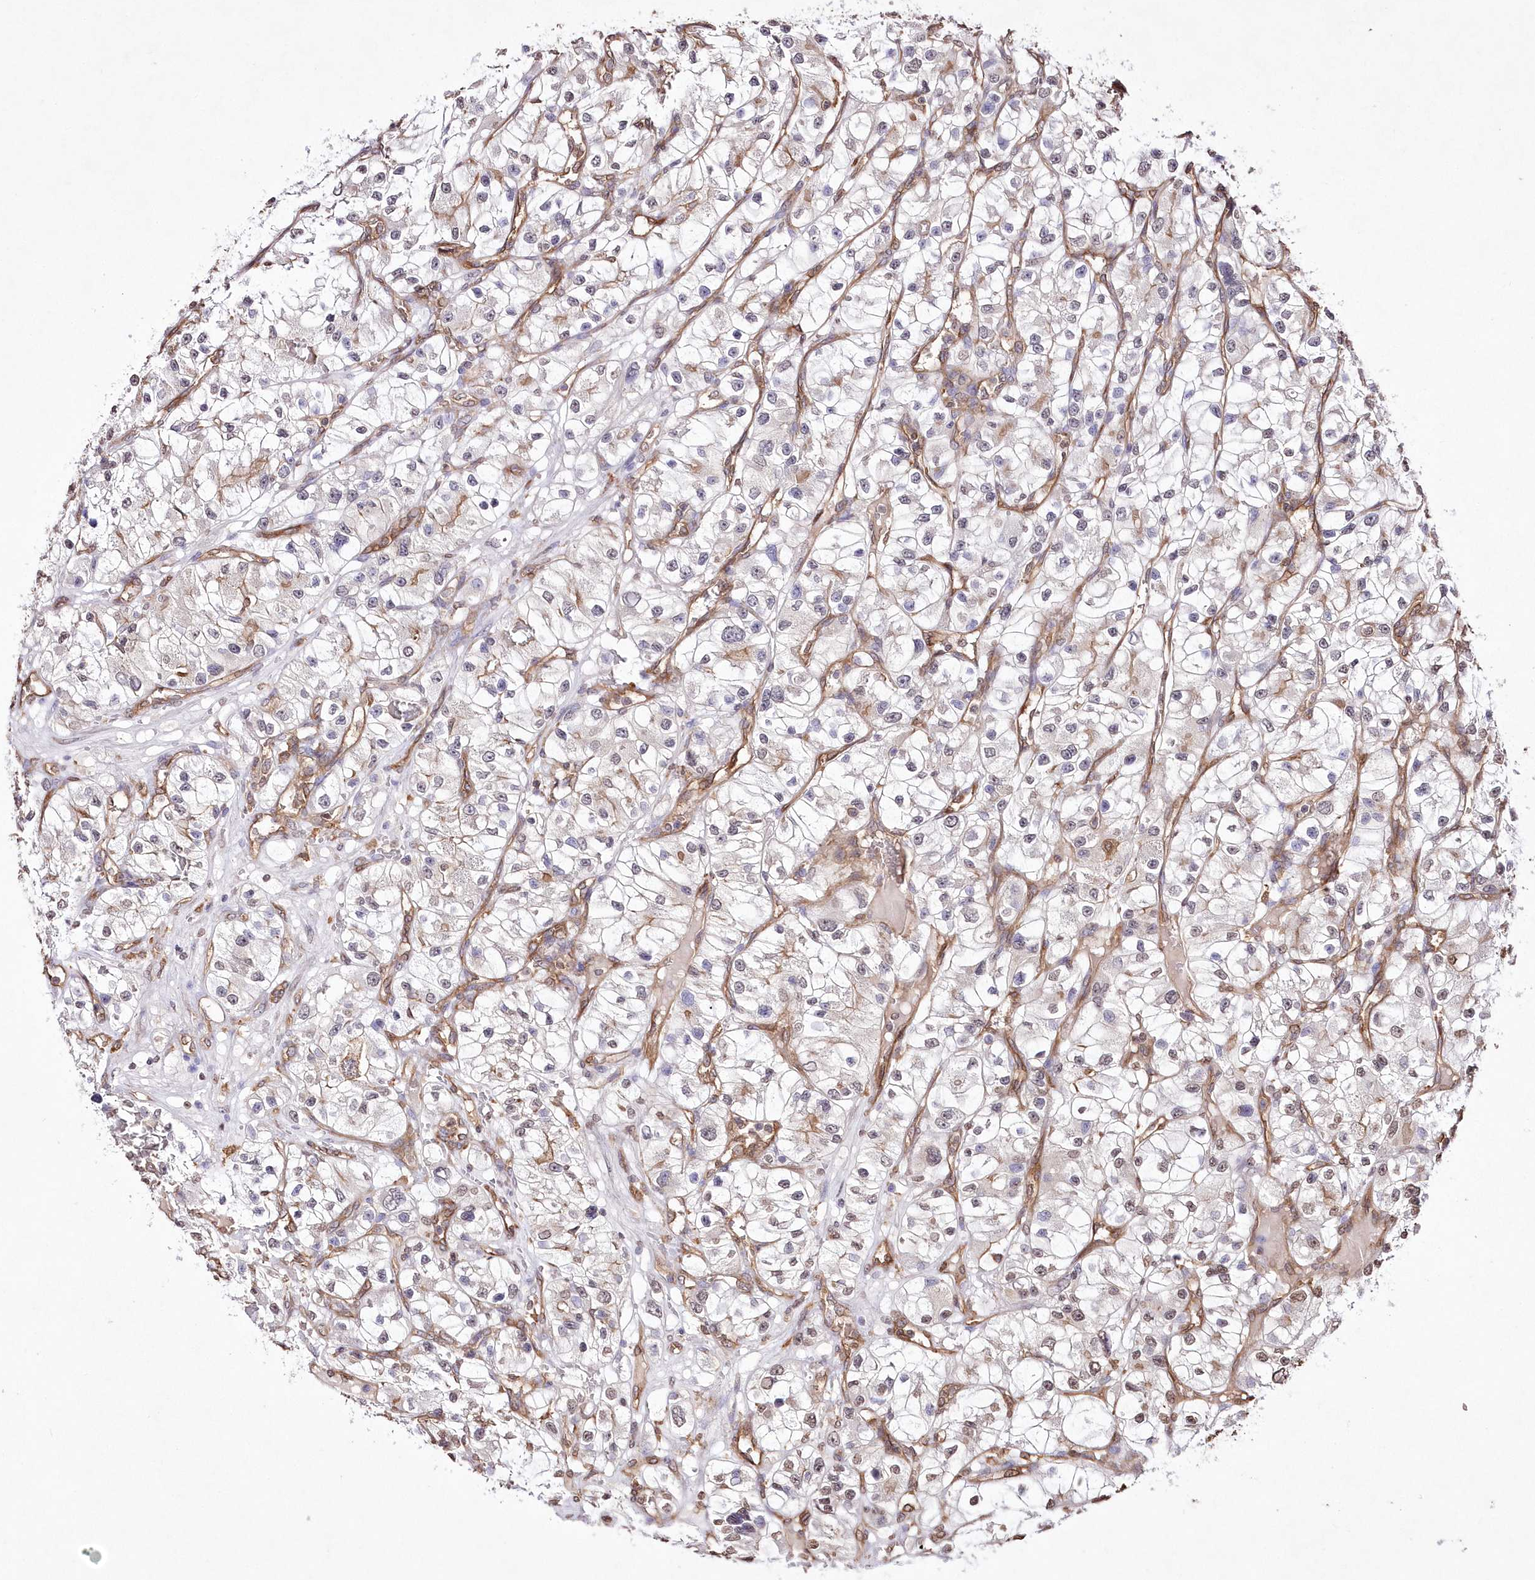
{"staining": {"intensity": "negative", "quantity": "none", "location": "none"}, "tissue": "renal cancer", "cell_type": "Tumor cells", "image_type": "cancer", "snomed": [{"axis": "morphology", "description": "Adenocarcinoma, NOS"}, {"axis": "topography", "description": "Kidney"}], "caption": "A high-resolution histopathology image shows immunohistochemistry (IHC) staining of adenocarcinoma (renal), which exhibits no significant positivity in tumor cells.", "gene": "FCHO2", "patient": {"sex": "female", "age": 57}}